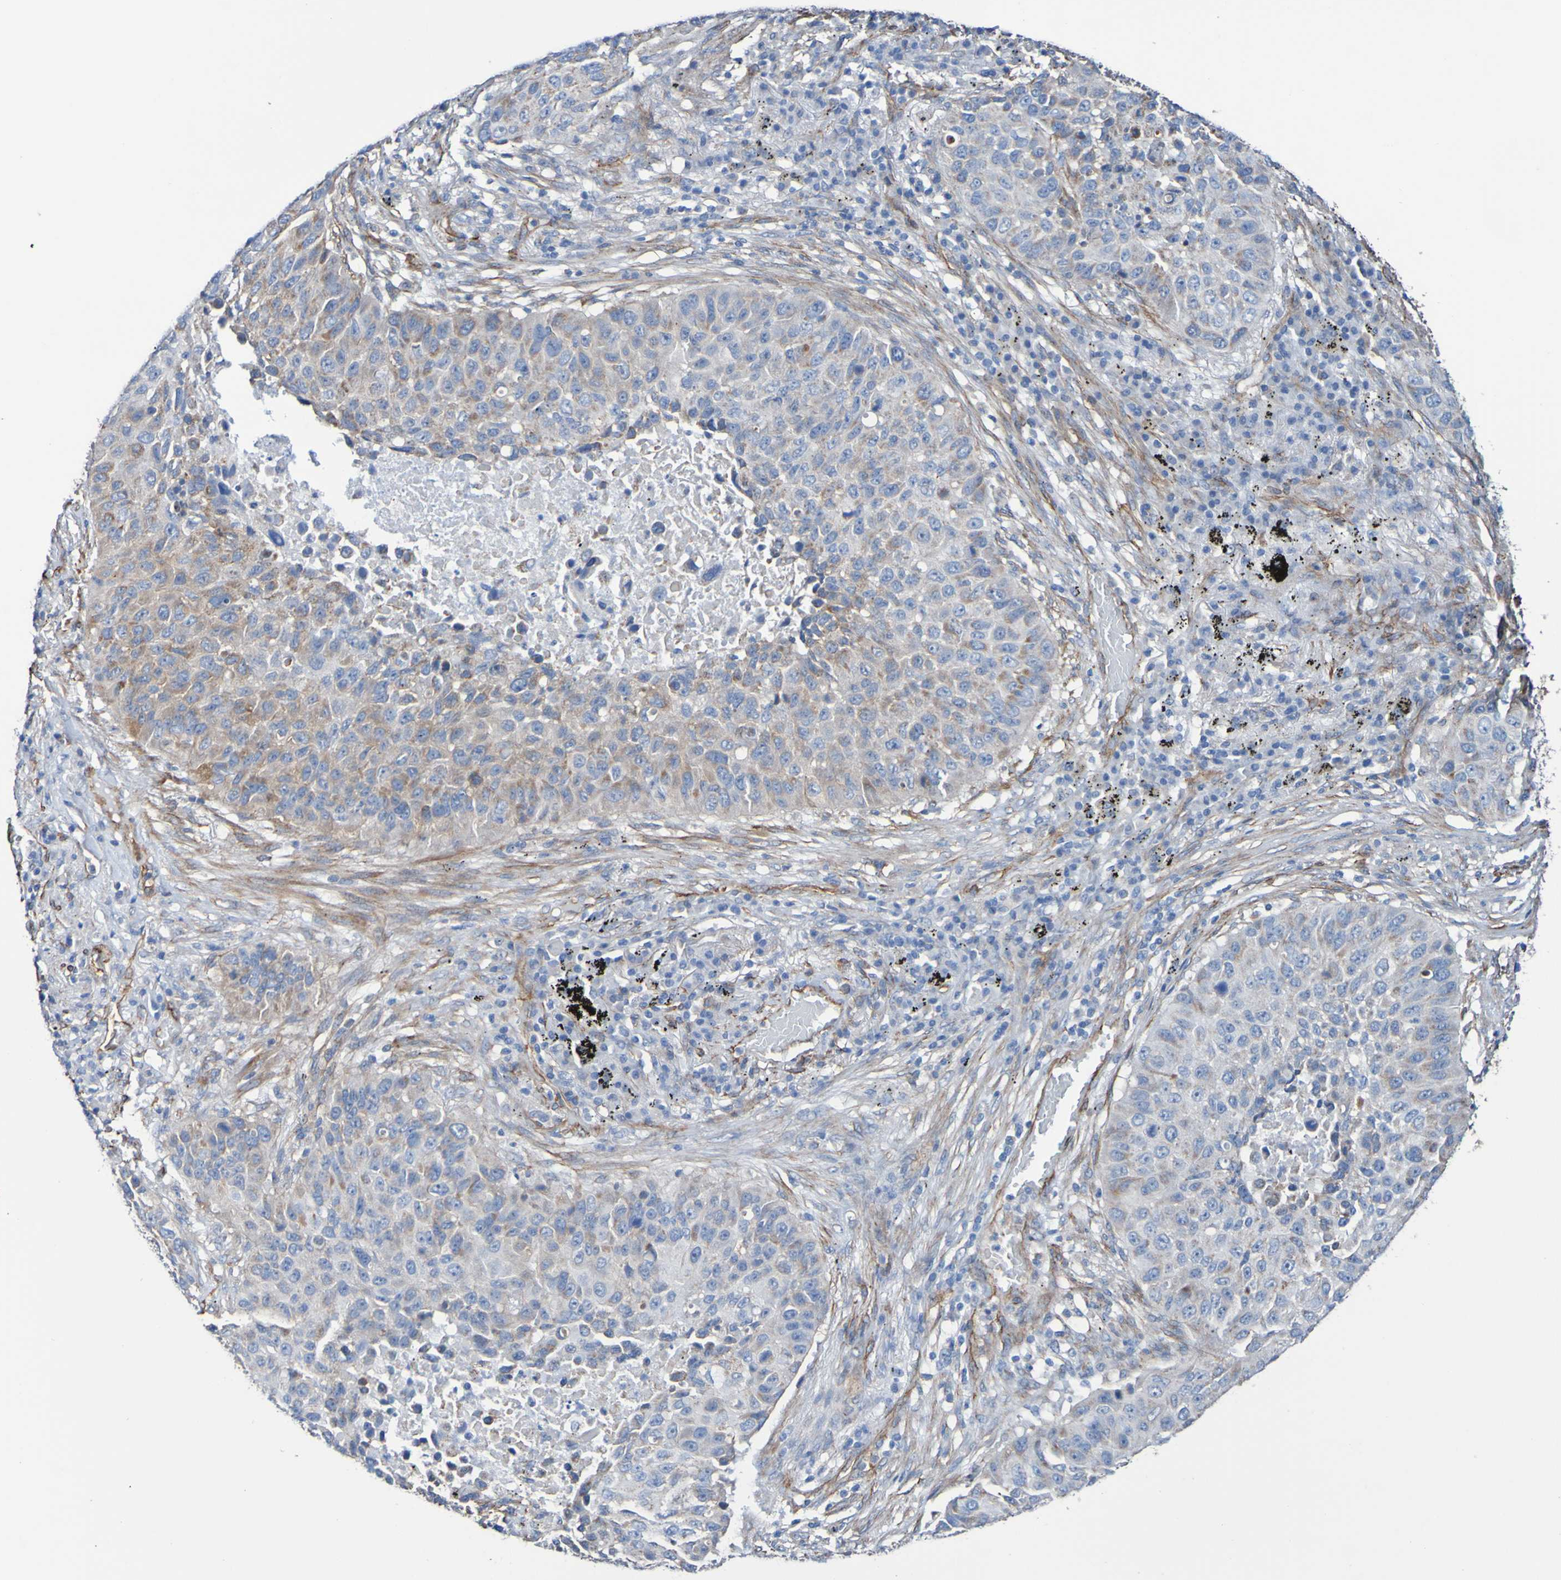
{"staining": {"intensity": "moderate", "quantity": "25%-75%", "location": "cytoplasmic/membranous"}, "tissue": "lung cancer", "cell_type": "Tumor cells", "image_type": "cancer", "snomed": [{"axis": "morphology", "description": "Squamous cell carcinoma, NOS"}, {"axis": "topography", "description": "Lung"}], "caption": "Immunohistochemical staining of lung cancer demonstrates medium levels of moderate cytoplasmic/membranous protein expression in approximately 25%-75% of tumor cells. Using DAB (3,3'-diaminobenzidine) (brown) and hematoxylin (blue) stains, captured at high magnification using brightfield microscopy.", "gene": "ELMOD3", "patient": {"sex": "male", "age": 57}}